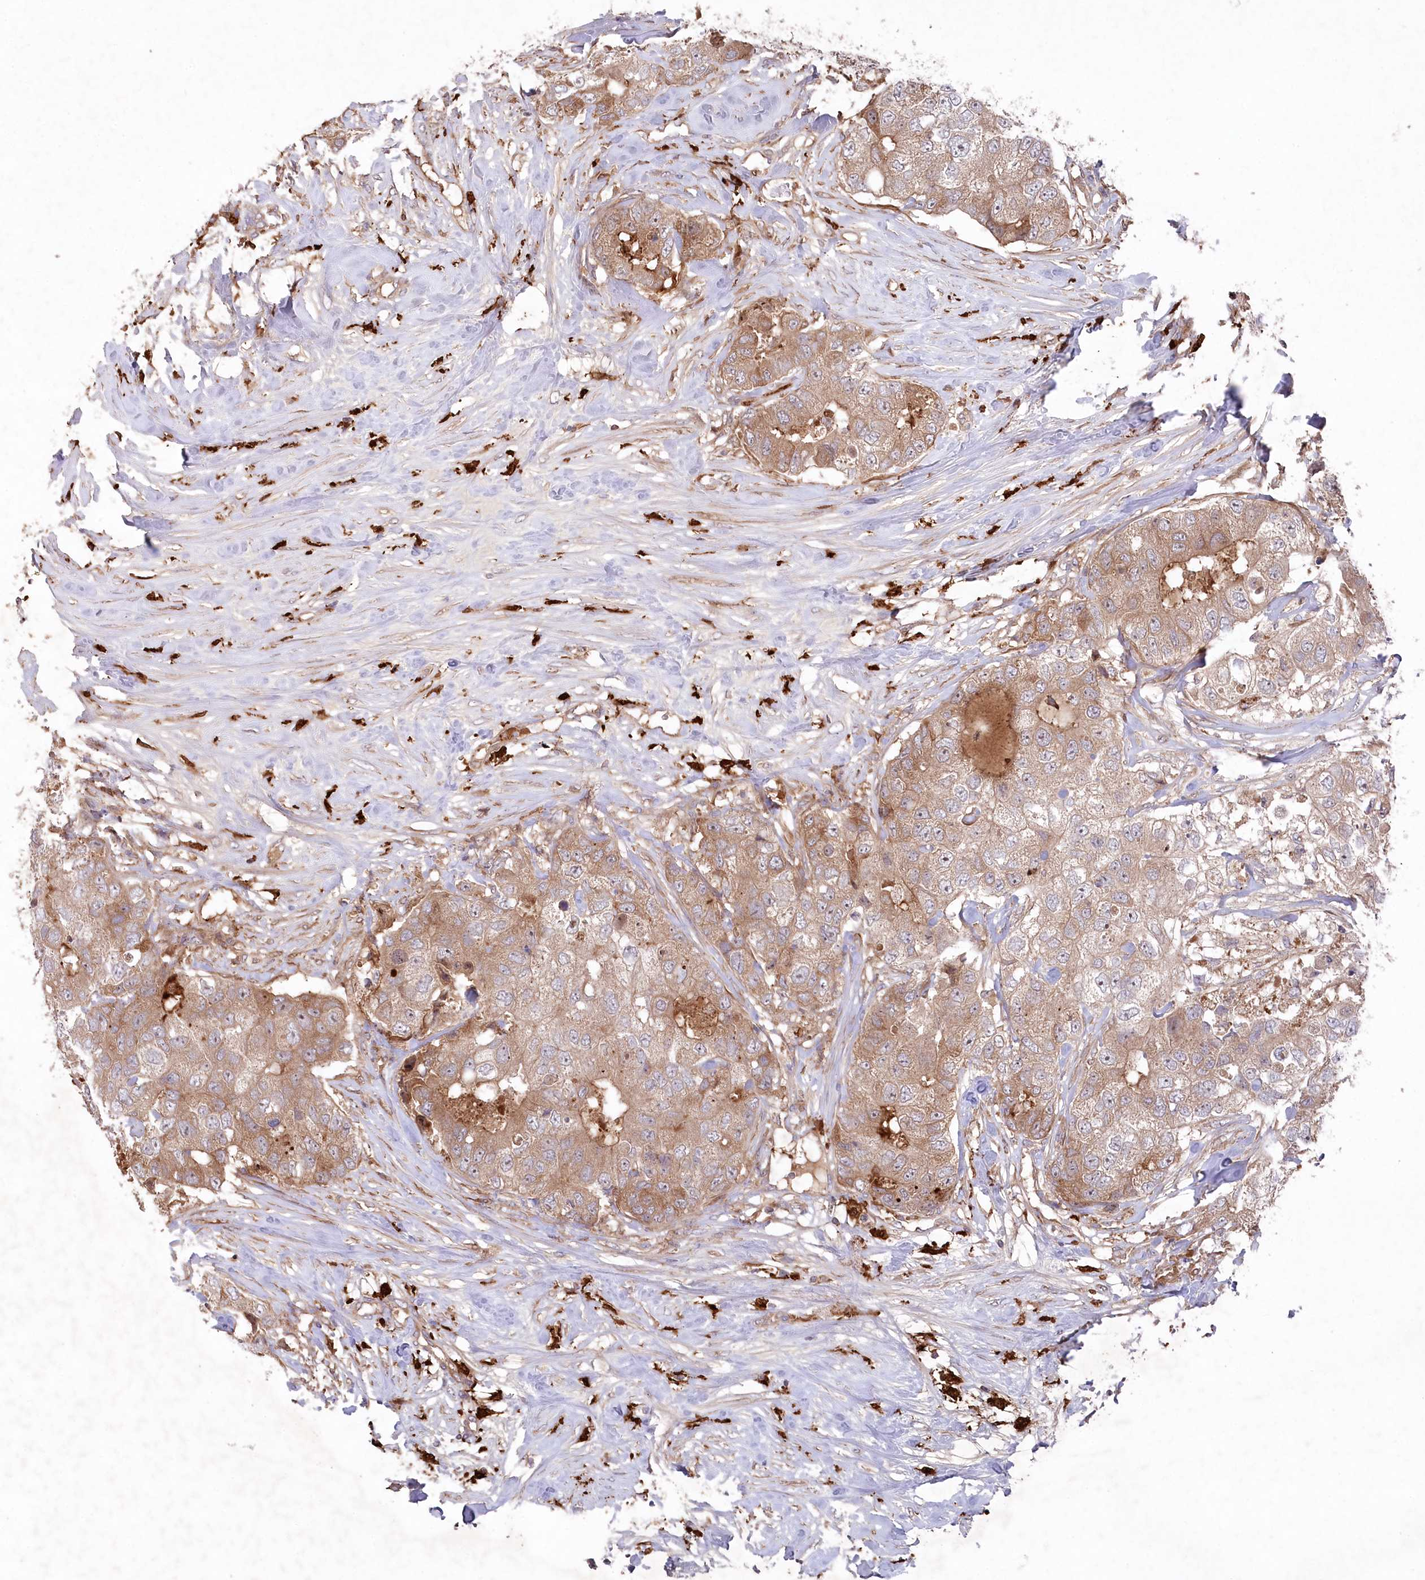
{"staining": {"intensity": "moderate", "quantity": ">75%", "location": "cytoplasmic/membranous"}, "tissue": "breast cancer", "cell_type": "Tumor cells", "image_type": "cancer", "snomed": [{"axis": "morphology", "description": "Duct carcinoma"}, {"axis": "topography", "description": "Breast"}], "caption": "The photomicrograph reveals a brown stain indicating the presence of a protein in the cytoplasmic/membranous of tumor cells in intraductal carcinoma (breast).", "gene": "PPP1R21", "patient": {"sex": "female", "age": 62}}